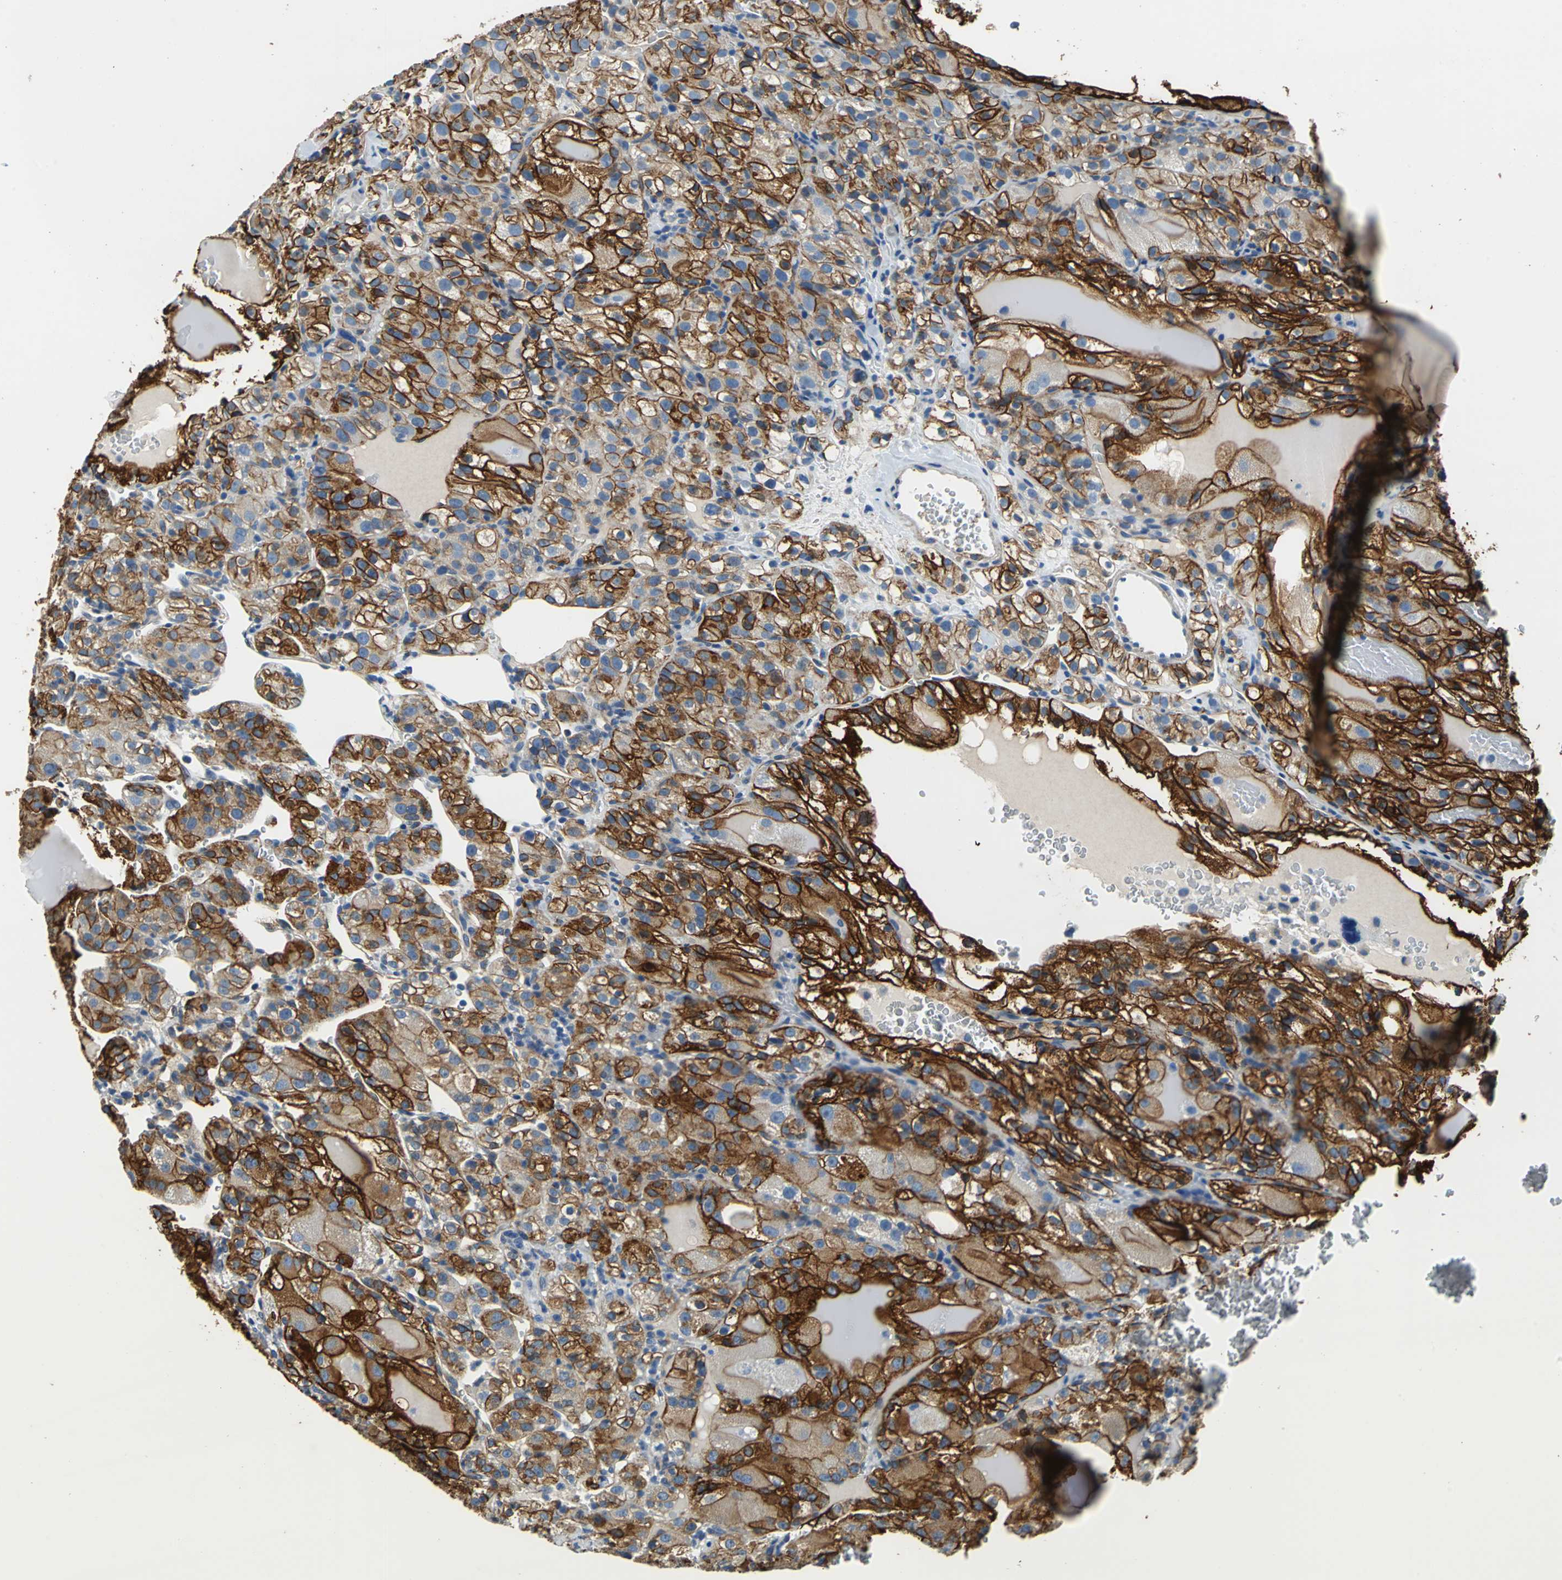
{"staining": {"intensity": "strong", "quantity": ">75%", "location": "cytoplasmic/membranous"}, "tissue": "renal cancer", "cell_type": "Tumor cells", "image_type": "cancer", "snomed": [{"axis": "morphology", "description": "Normal tissue, NOS"}, {"axis": "morphology", "description": "Adenocarcinoma, NOS"}, {"axis": "topography", "description": "Kidney"}], "caption": "Immunohistochemistry histopathology image of adenocarcinoma (renal) stained for a protein (brown), which exhibits high levels of strong cytoplasmic/membranous expression in approximately >75% of tumor cells.", "gene": "AKAP12", "patient": {"sex": "male", "age": 61}}